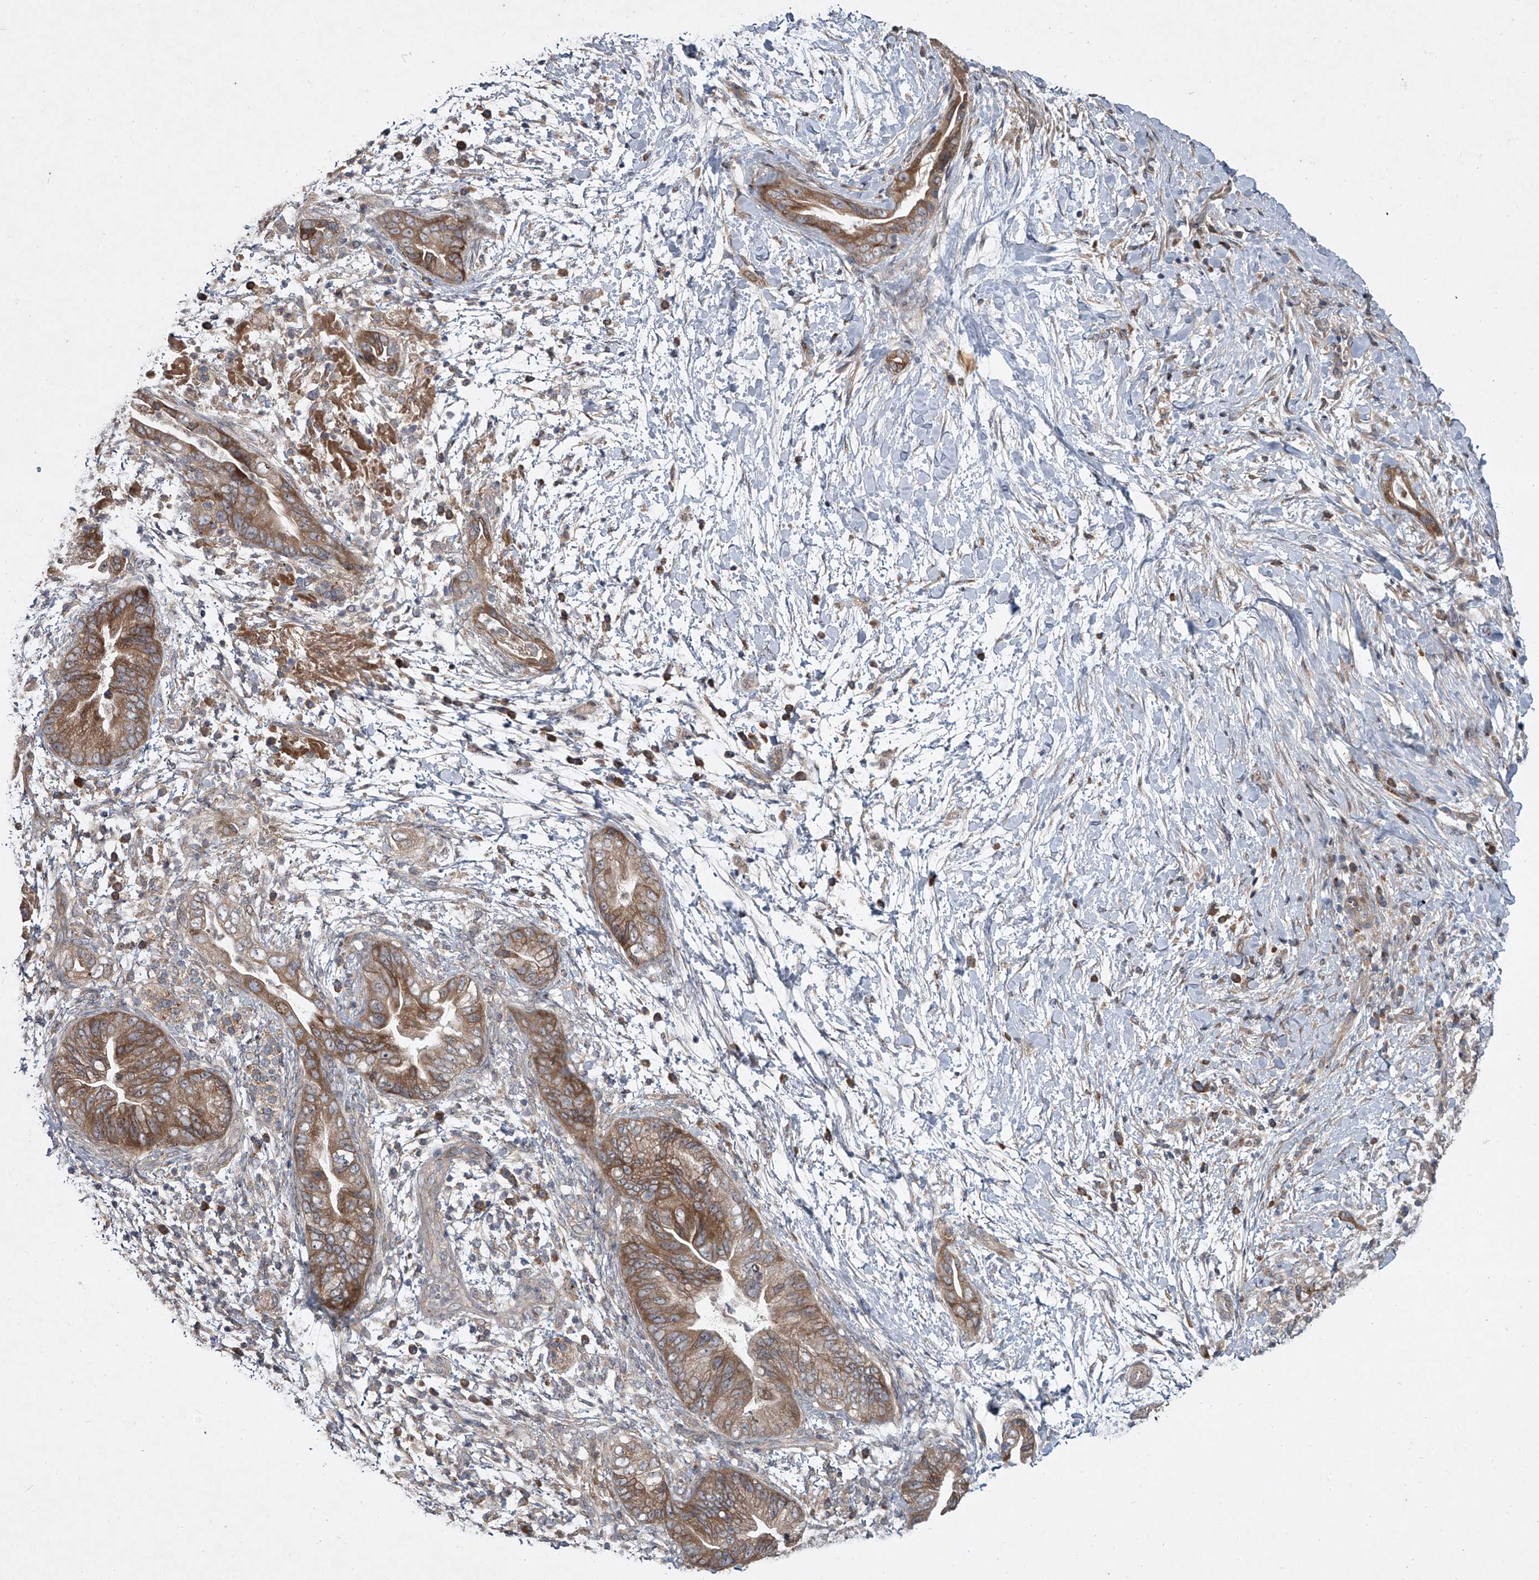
{"staining": {"intensity": "moderate", "quantity": ">75%", "location": "cytoplasmic/membranous"}, "tissue": "pancreatic cancer", "cell_type": "Tumor cells", "image_type": "cancer", "snomed": [{"axis": "morphology", "description": "Adenocarcinoma, NOS"}, {"axis": "topography", "description": "Pancreas"}], "caption": "Moderate cytoplasmic/membranous positivity for a protein is seen in approximately >75% of tumor cells of pancreatic cancer (adenocarcinoma) using immunohistochemistry.", "gene": "EVA1C", "patient": {"sex": "male", "age": 75}}